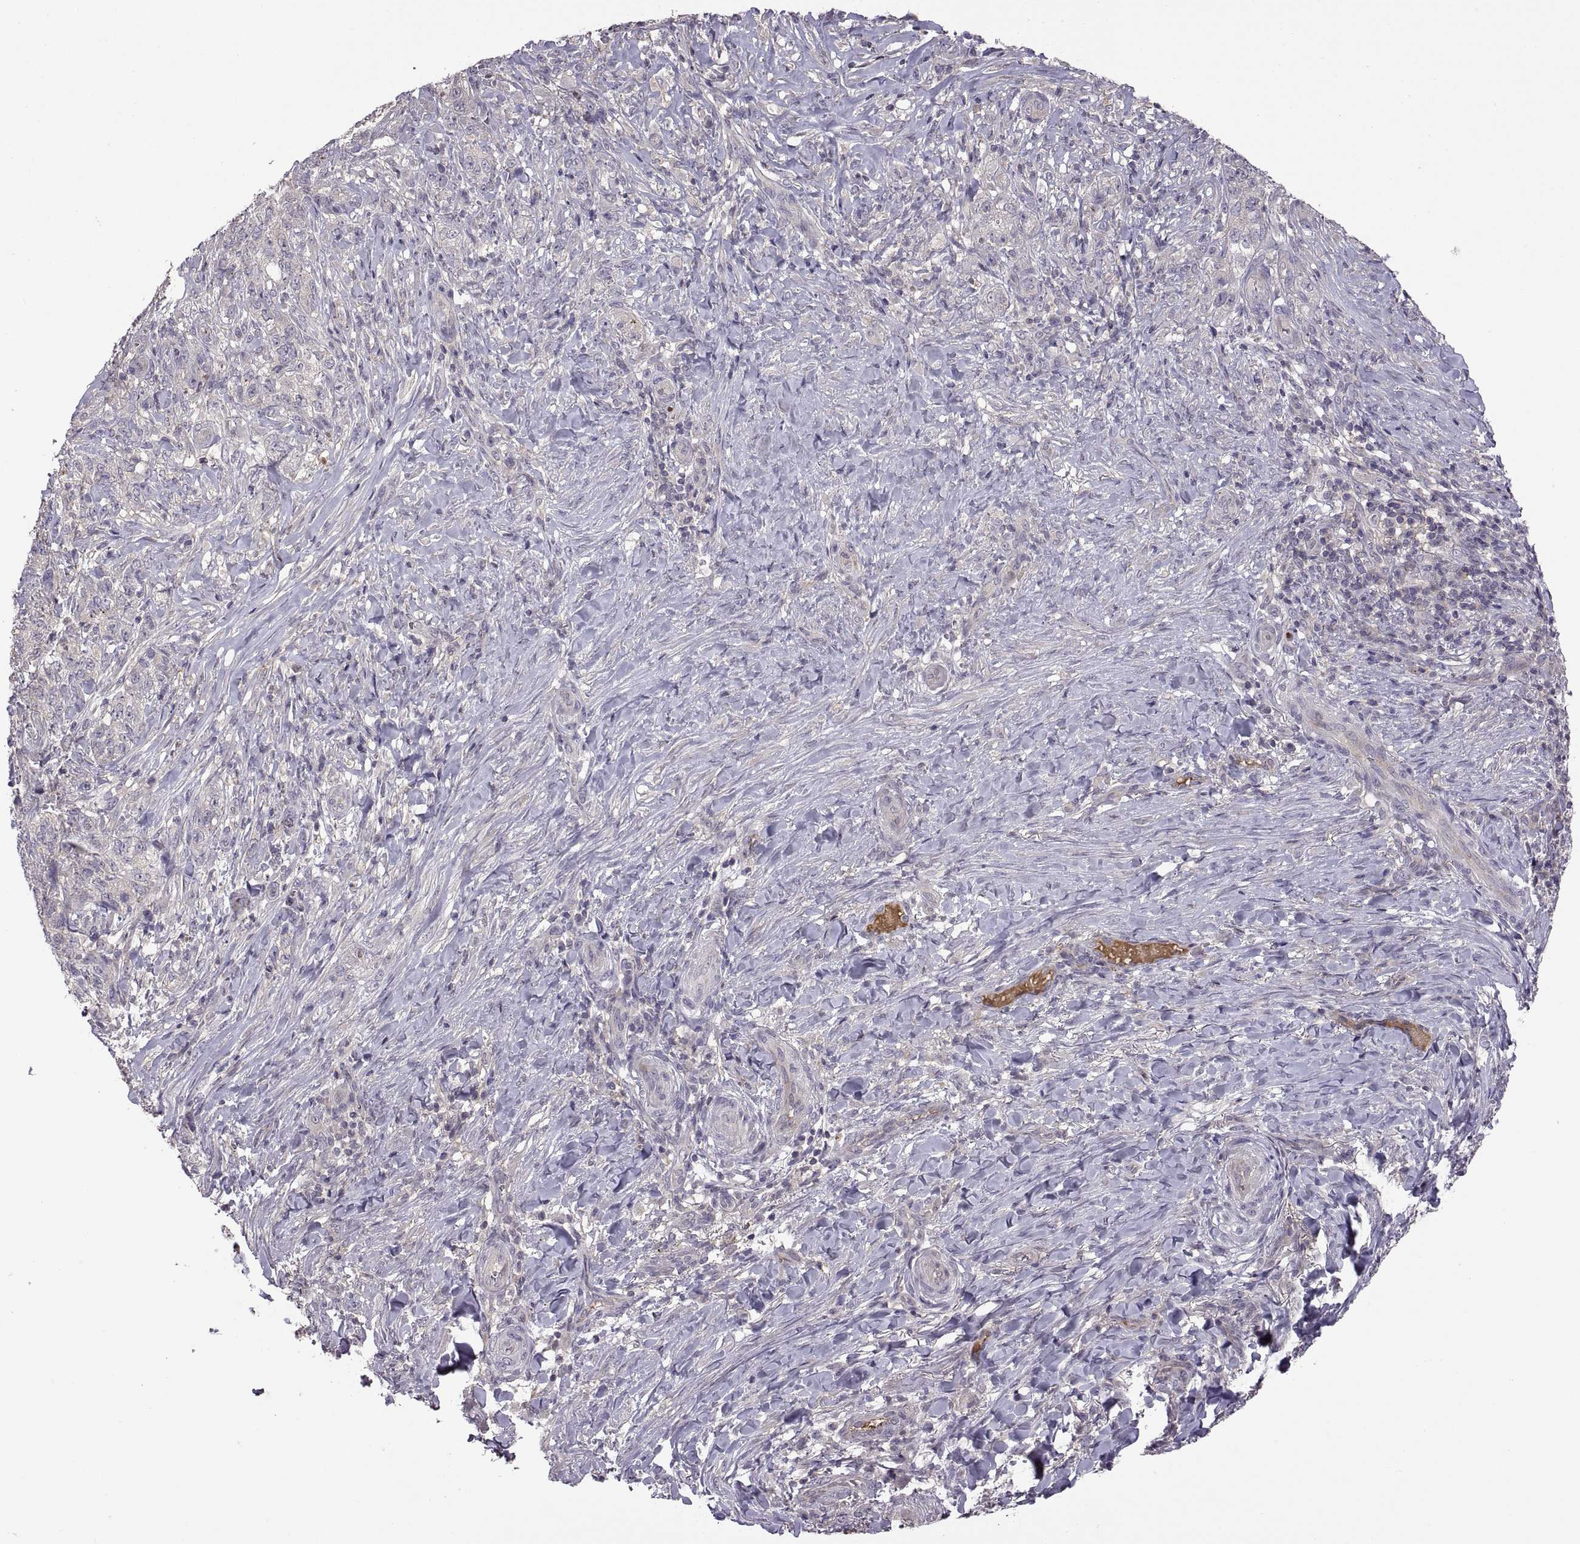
{"staining": {"intensity": "negative", "quantity": "none", "location": "none"}, "tissue": "skin cancer", "cell_type": "Tumor cells", "image_type": "cancer", "snomed": [{"axis": "morphology", "description": "Basal cell carcinoma"}, {"axis": "topography", "description": "Skin"}], "caption": "Human skin cancer (basal cell carcinoma) stained for a protein using immunohistochemistry (IHC) demonstrates no positivity in tumor cells.", "gene": "NMNAT2", "patient": {"sex": "female", "age": 69}}